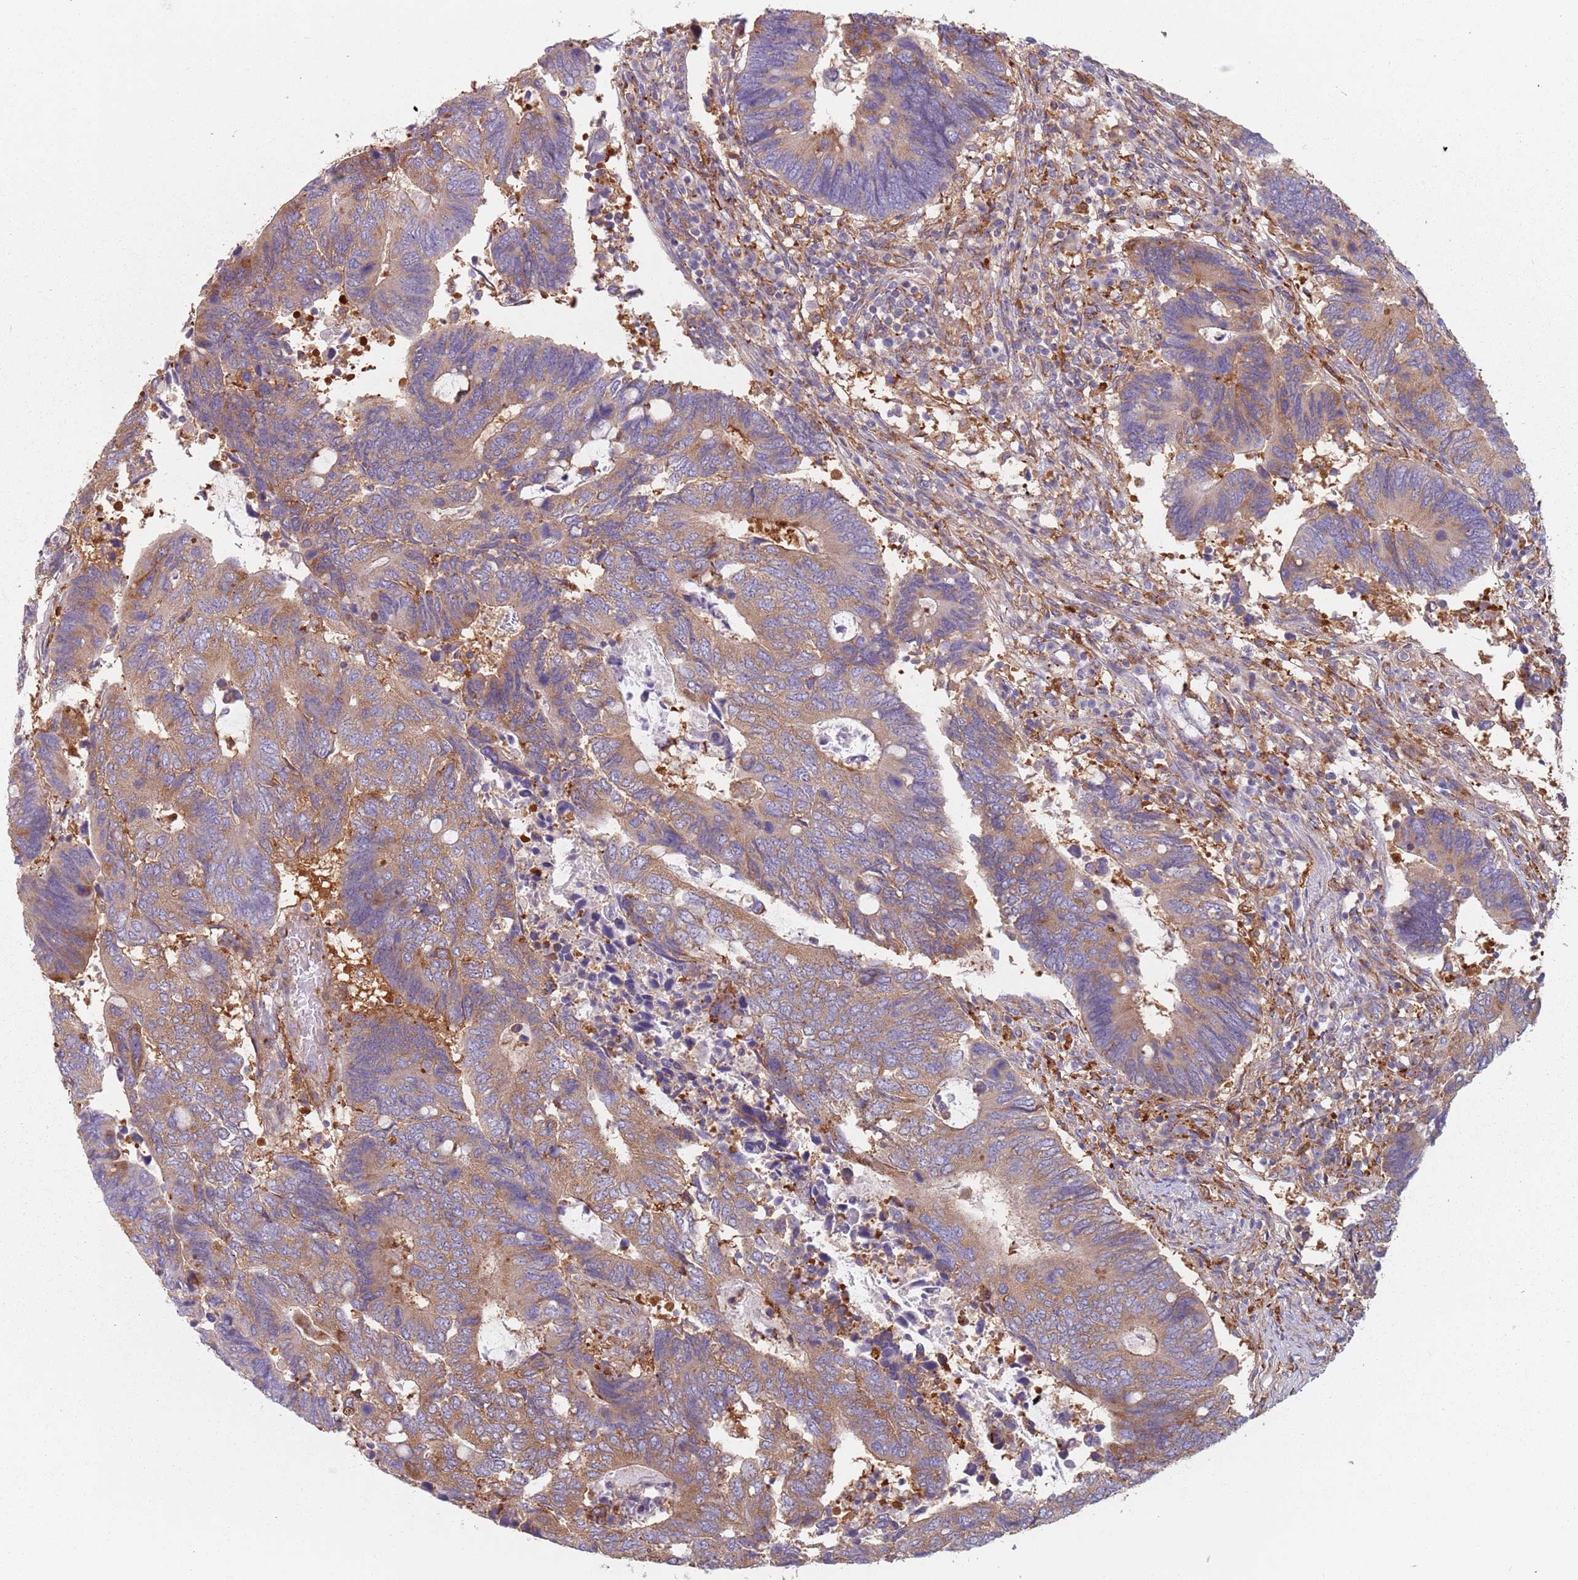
{"staining": {"intensity": "moderate", "quantity": "25%-75%", "location": "cytoplasmic/membranous"}, "tissue": "colorectal cancer", "cell_type": "Tumor cells", "image_type": "cancer", "snomed": [{"axis": "morphology", "description": "Adenocarcinoma, NOS"}, {"axis": "topography", "description": "Colon"}], "caption": "An image of human colorectal adenocarcinoma stained for a protein displays moderate cytoplasmic/membranous brown staining in tumor cells.", "gene": "TPD52L2", "patient": {"sex": "male", "age": 87}}